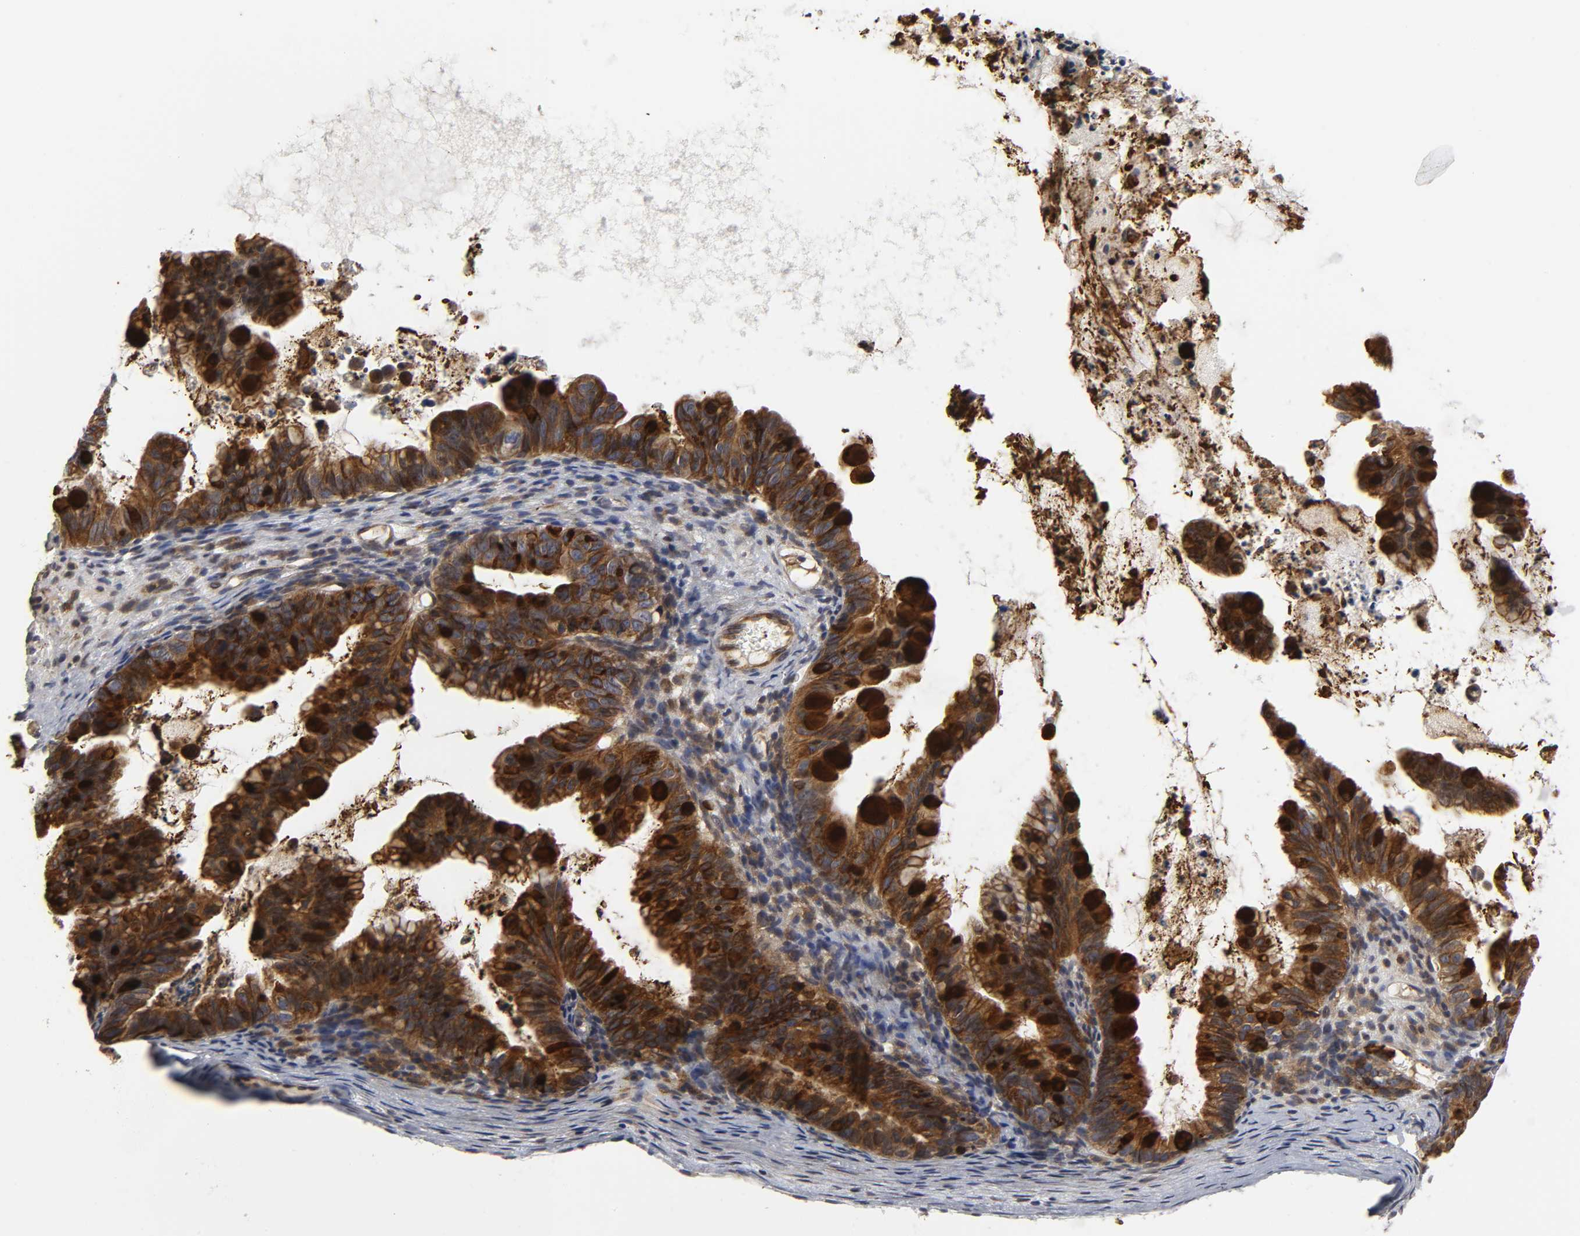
{"staining": {"intensity": "strong", "quantity": ">75%", "location": "cytoplasmic/membranous"}, "tissue": "ovarian cancer", "cell_type": "Tumor cells", "image_type": "cancer", "snomed": [{"axis": "morphology", "description": "Cystadenocarcinoma, mucinous, NOS"}, {"axis": "topography", "description": "Ovary"}], "caption": "Protein expression analysis of ovarian cancer shows strong cytoplasmic/membranous expression in approximately >75% of tumor cells.", "gene": "ASB6", "patient": {"sex": "female", "age": 36}}